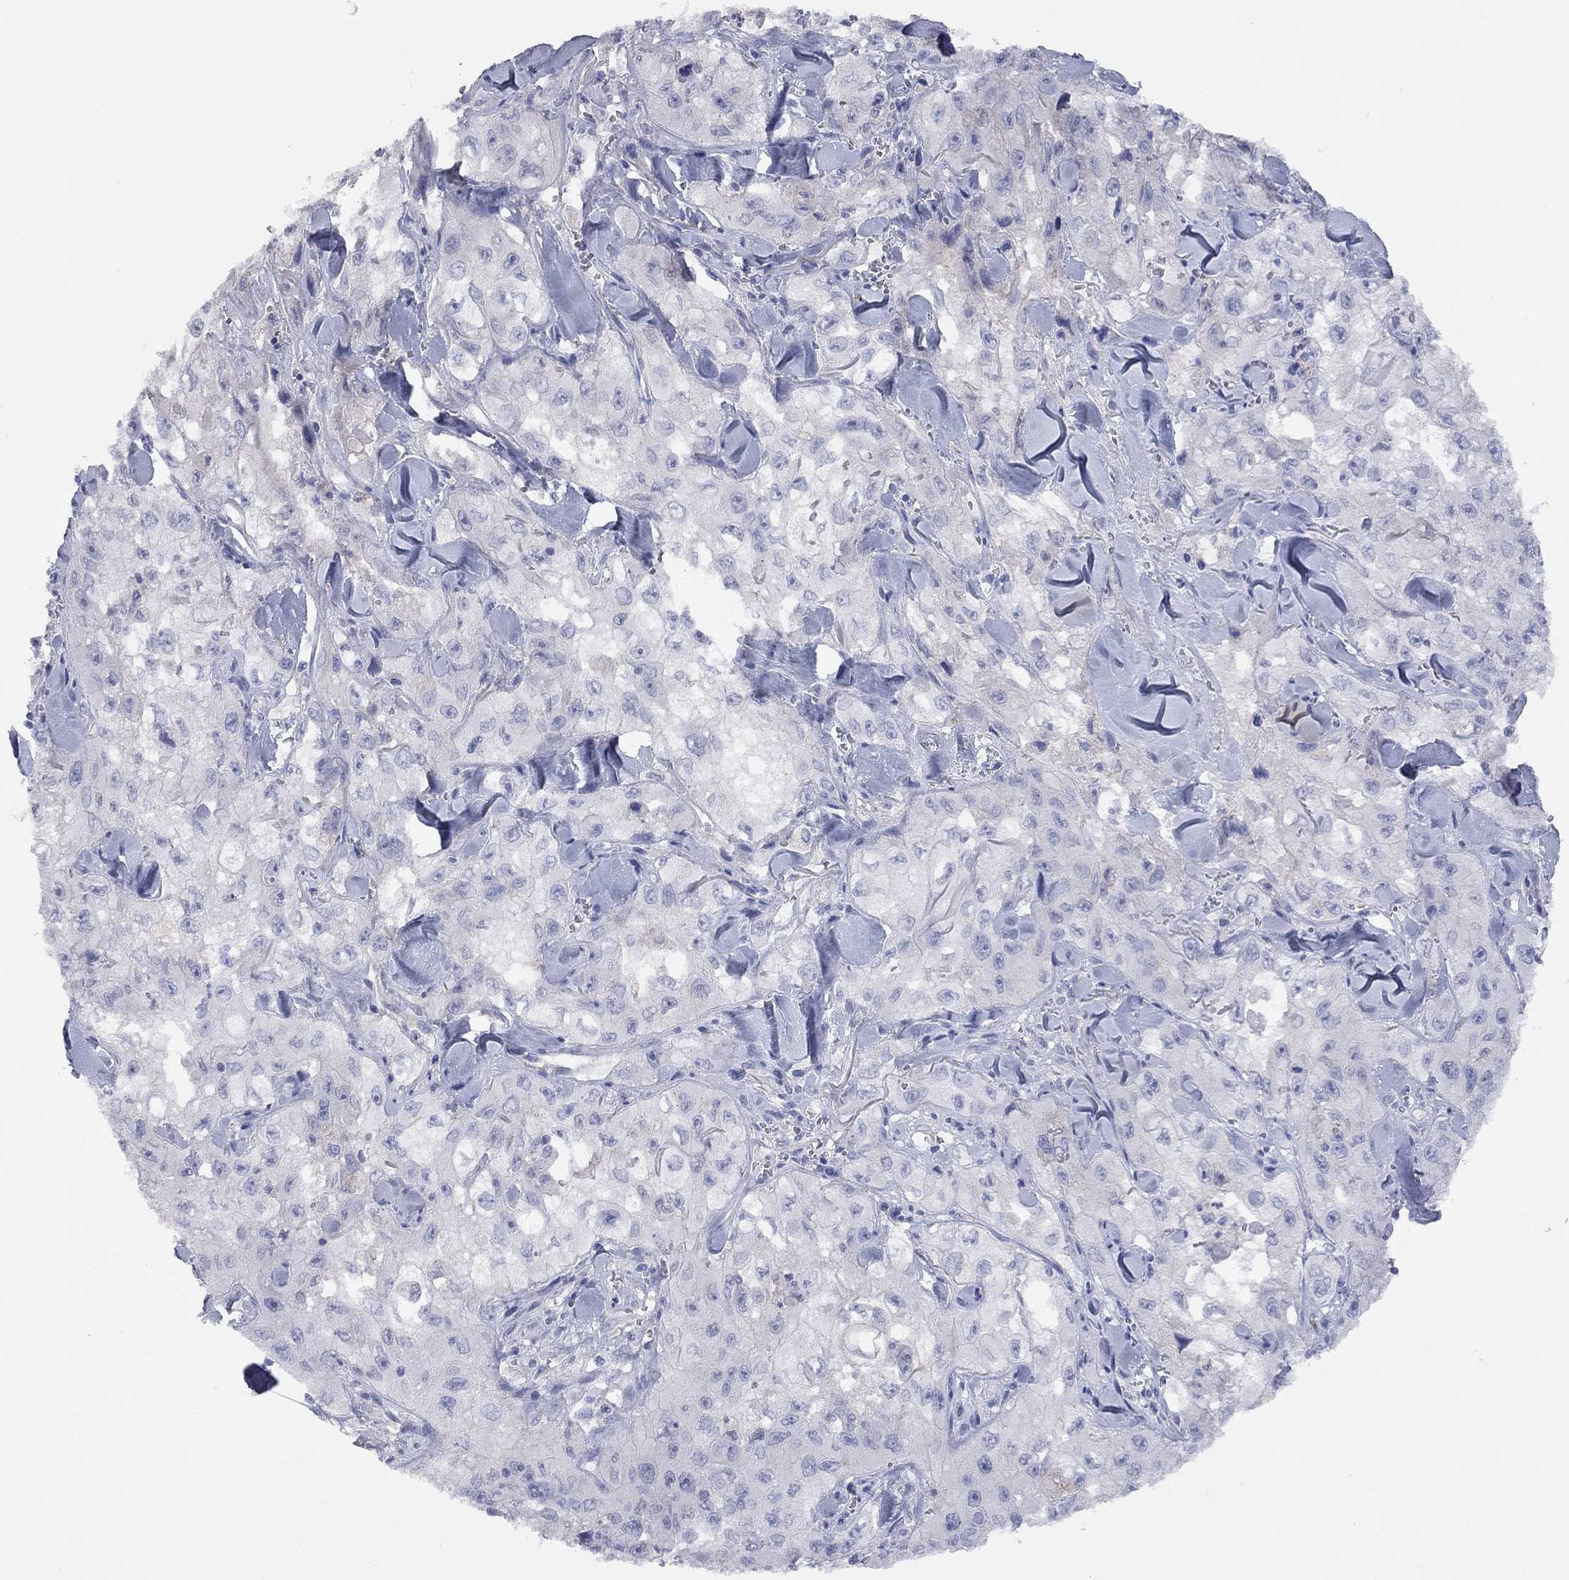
{"staining": {"intensity": "negative", "quantity": "none", "location": "none"}, "tissue": "skin cancer", "cell_type": "Tumor cells", "image_type": "cancer", "snomed": [{"axis": "morphology", "description": "Squamous cell carcinoma, NOS"}, {"axis": "topography", "description": "Skin"}, {"axis": "topography", "description": "Subcutis"}], "caption": "Tumor cells are negative for brown protein staining in squamous cell carcinoma (skin).", "gene": "KCNB1", "patient": {"sex": "male", "age": 73}}